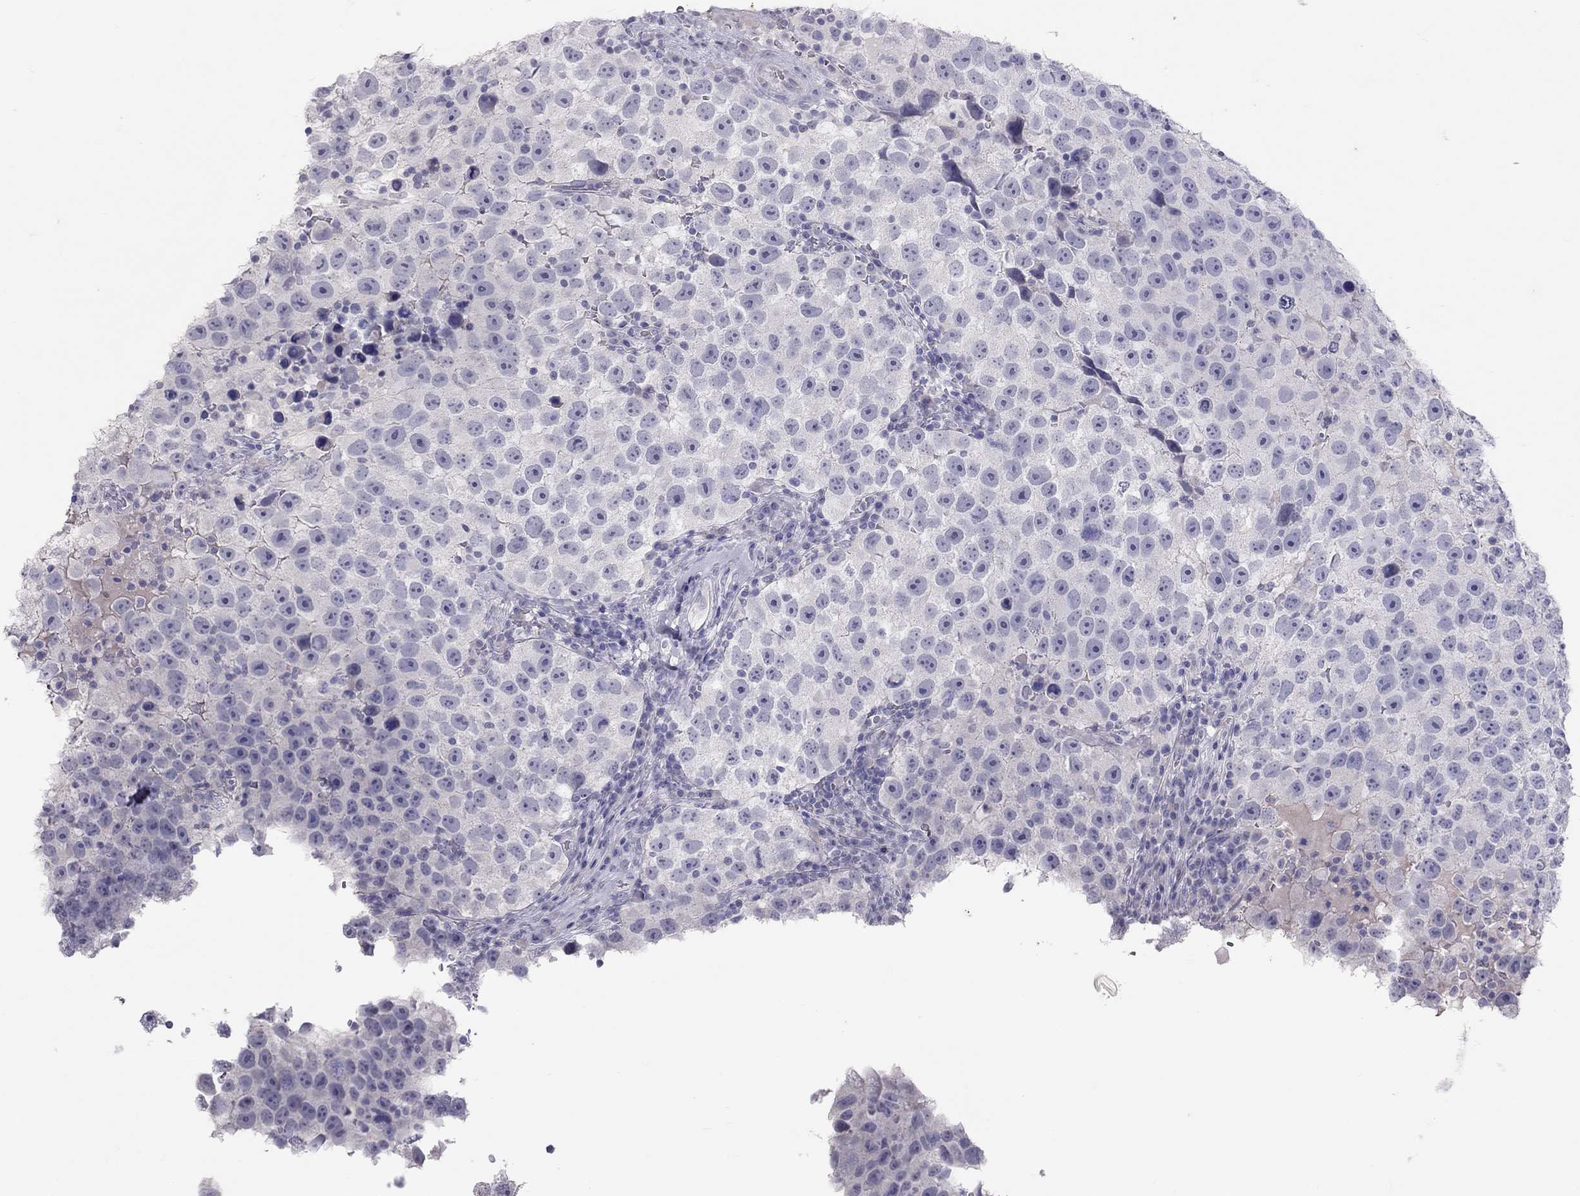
{"staining": {"intensity": "negative", "quantity": "none", "location": "none"}, "tissue": "testis cancer", "cell_type": "Tumor cells", "image_type": "cancer", "snomed": [{"axis": "morphology", "description": "Normal tissue, NOS"}, {"axis": "morphology", "description": "Seminoma, NOS"}, {"axis": "topography", "description": "Testis"}], "caption": "Seminoma (testis) was stained to show a protein in brown. There is no significant staining in tumor cells. (DAB (3,3'-diaminobenzidine) immunohistochemistry with hematoxylin counter stain).", "gene": "MUC16", "patient": {"sex": "male", "age": 31}}